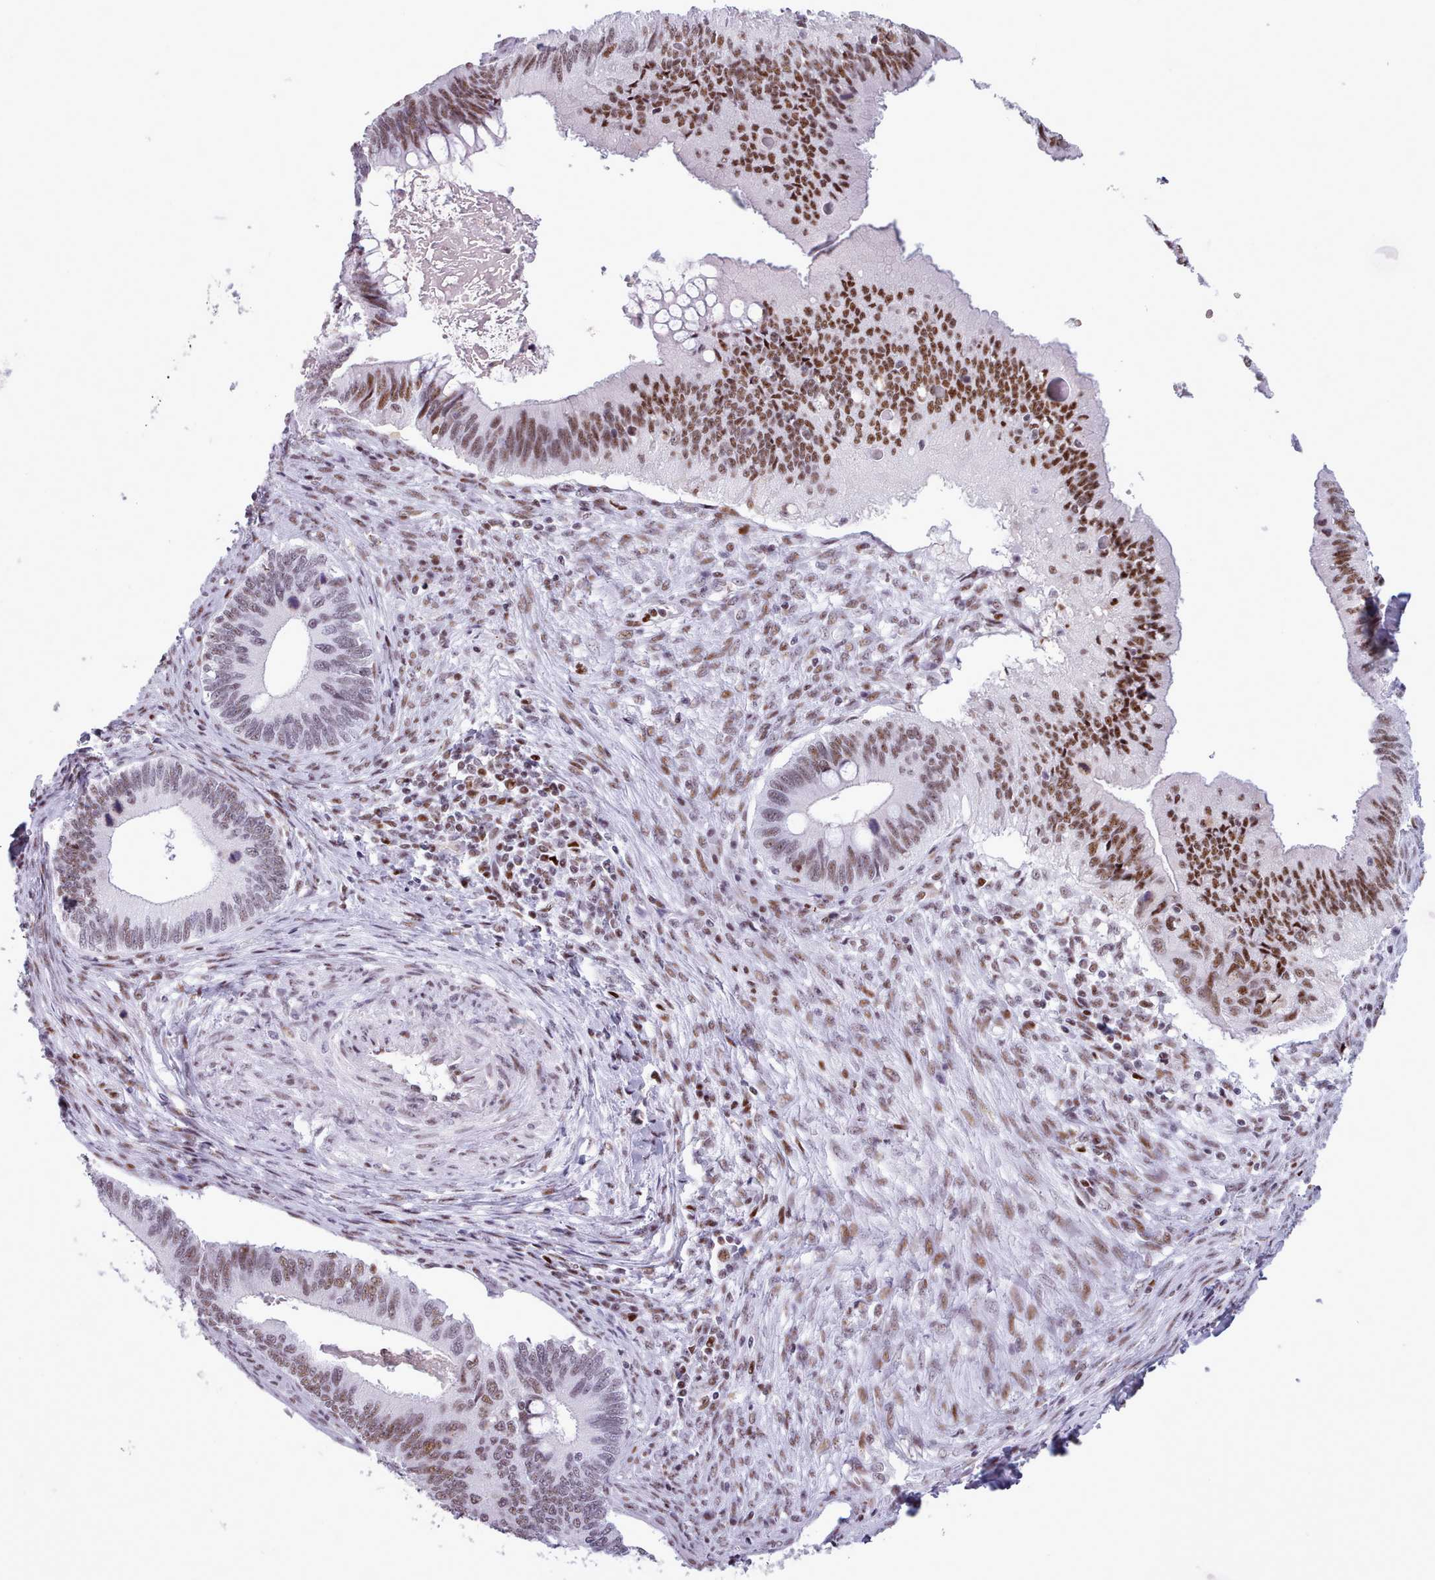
{"staining": {"intensity": "moderate", "quantity": ">75%", "location": "nuclear"}, "tissue": "cervical cancer", "cell_type": "Tumor cells", "image_type": "cancer", "snomed": [{"axis": "morphology", "description": "Adenocarcinoma, NOS"}, {"axis": "topography", "description": "Cervix"}], "caption": "A photomicrograph of human adenocarcinoma (cervical) stained for a protein reveals moderate nuclear brown staining in tumor cells. (Brightfield microscopy of DAB IHC at high magnification).", "gene": "SRSF4", "patient": {"sex": "female", "age": 42}}